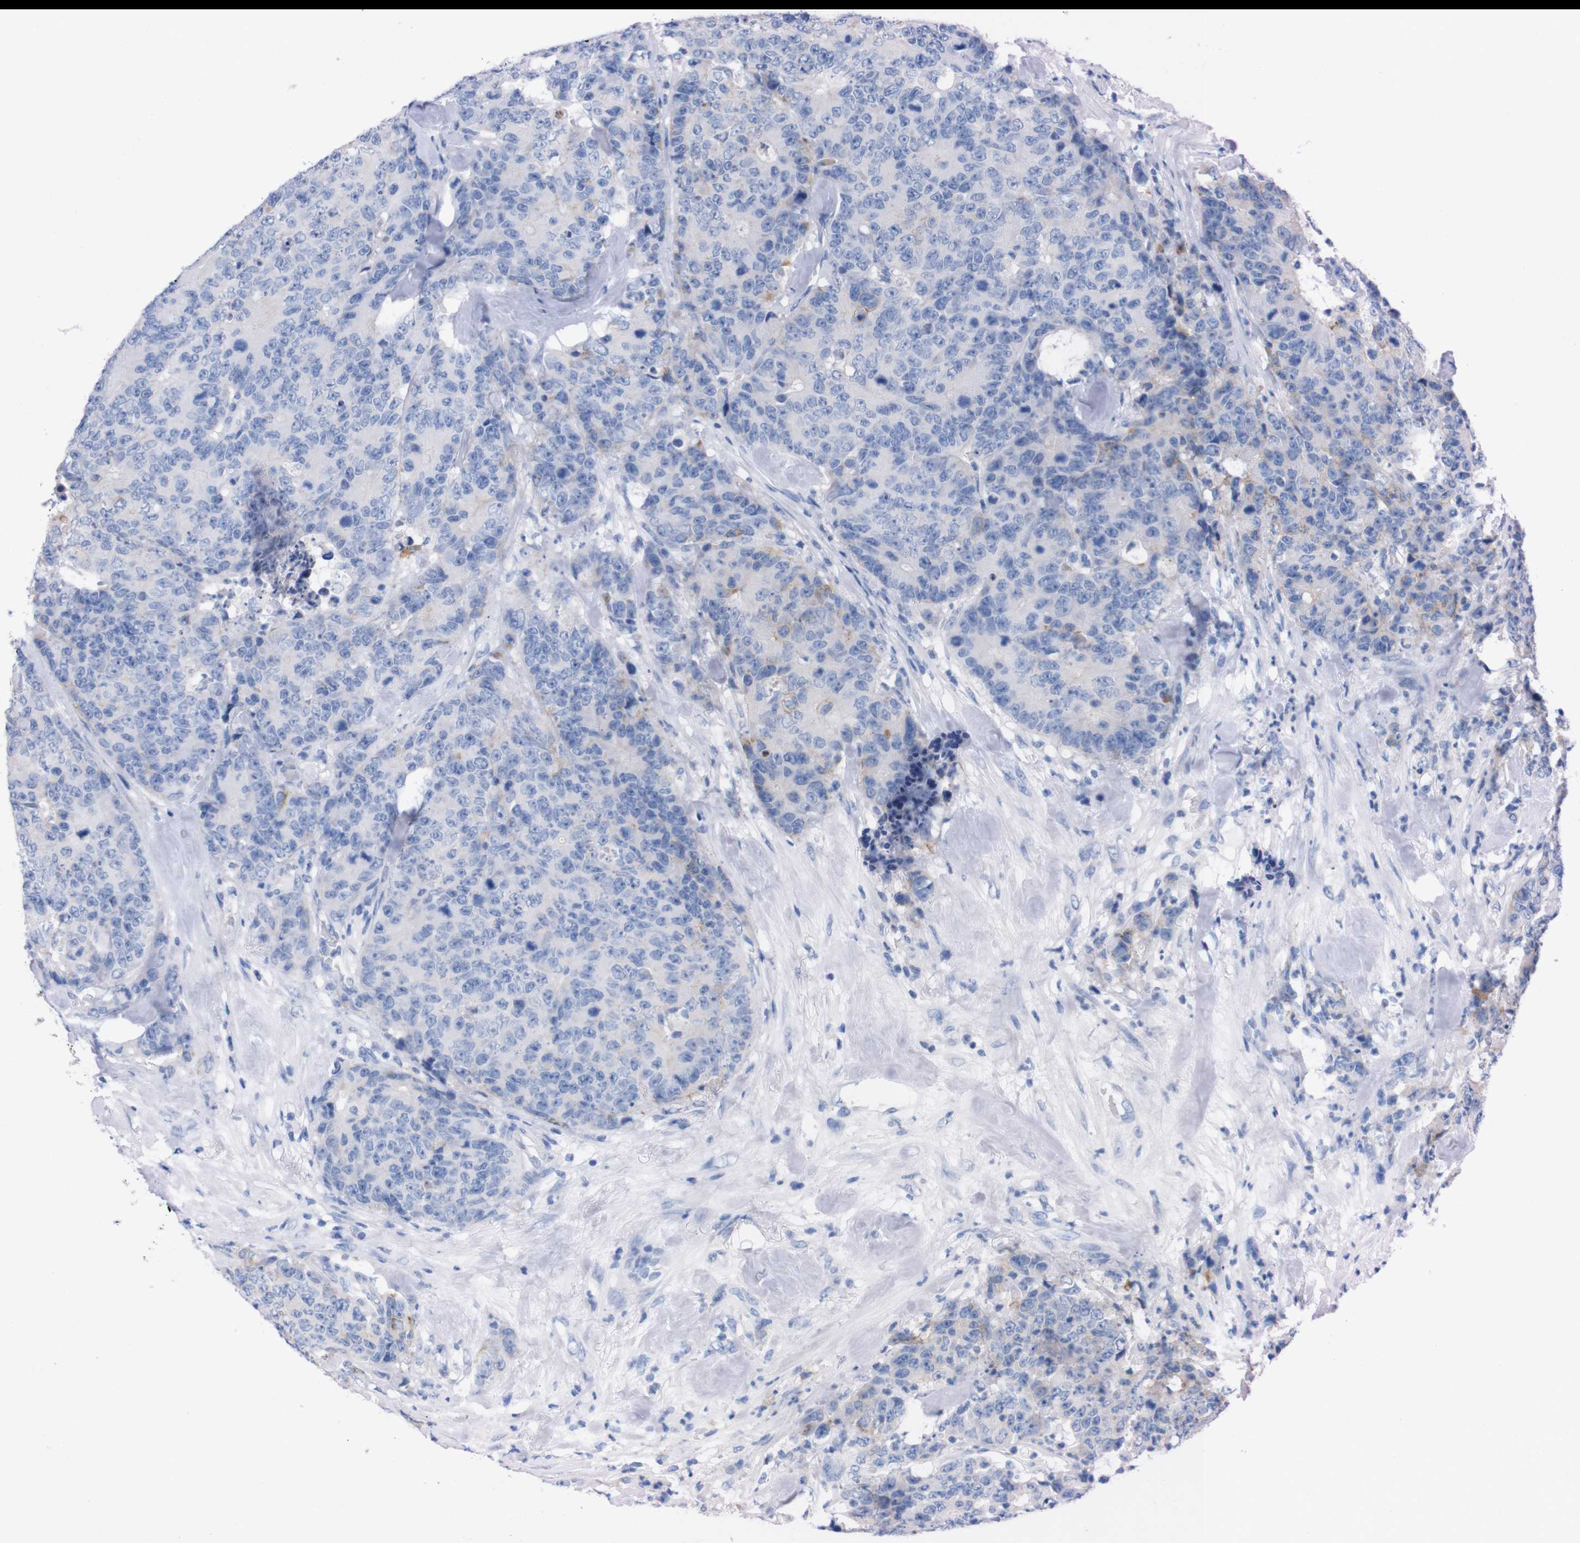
{"staining": {"intensity": "negative", "quantity": "none", "location": "none"}, "tissue": "colorectal cancer", "cell_type": "Tumor cells", "image_type": "cancer", "snomed": [{"axis": "morphology", "description": "Adenocarcinoma, NOS"}, {"axis": "topography", "description": "Colon"}], "caption": "There is no significant positivity in tumor cells of colorectal cancer.", "gene": "TMEM243", "patient": {"sex": "female", "age": 86}}